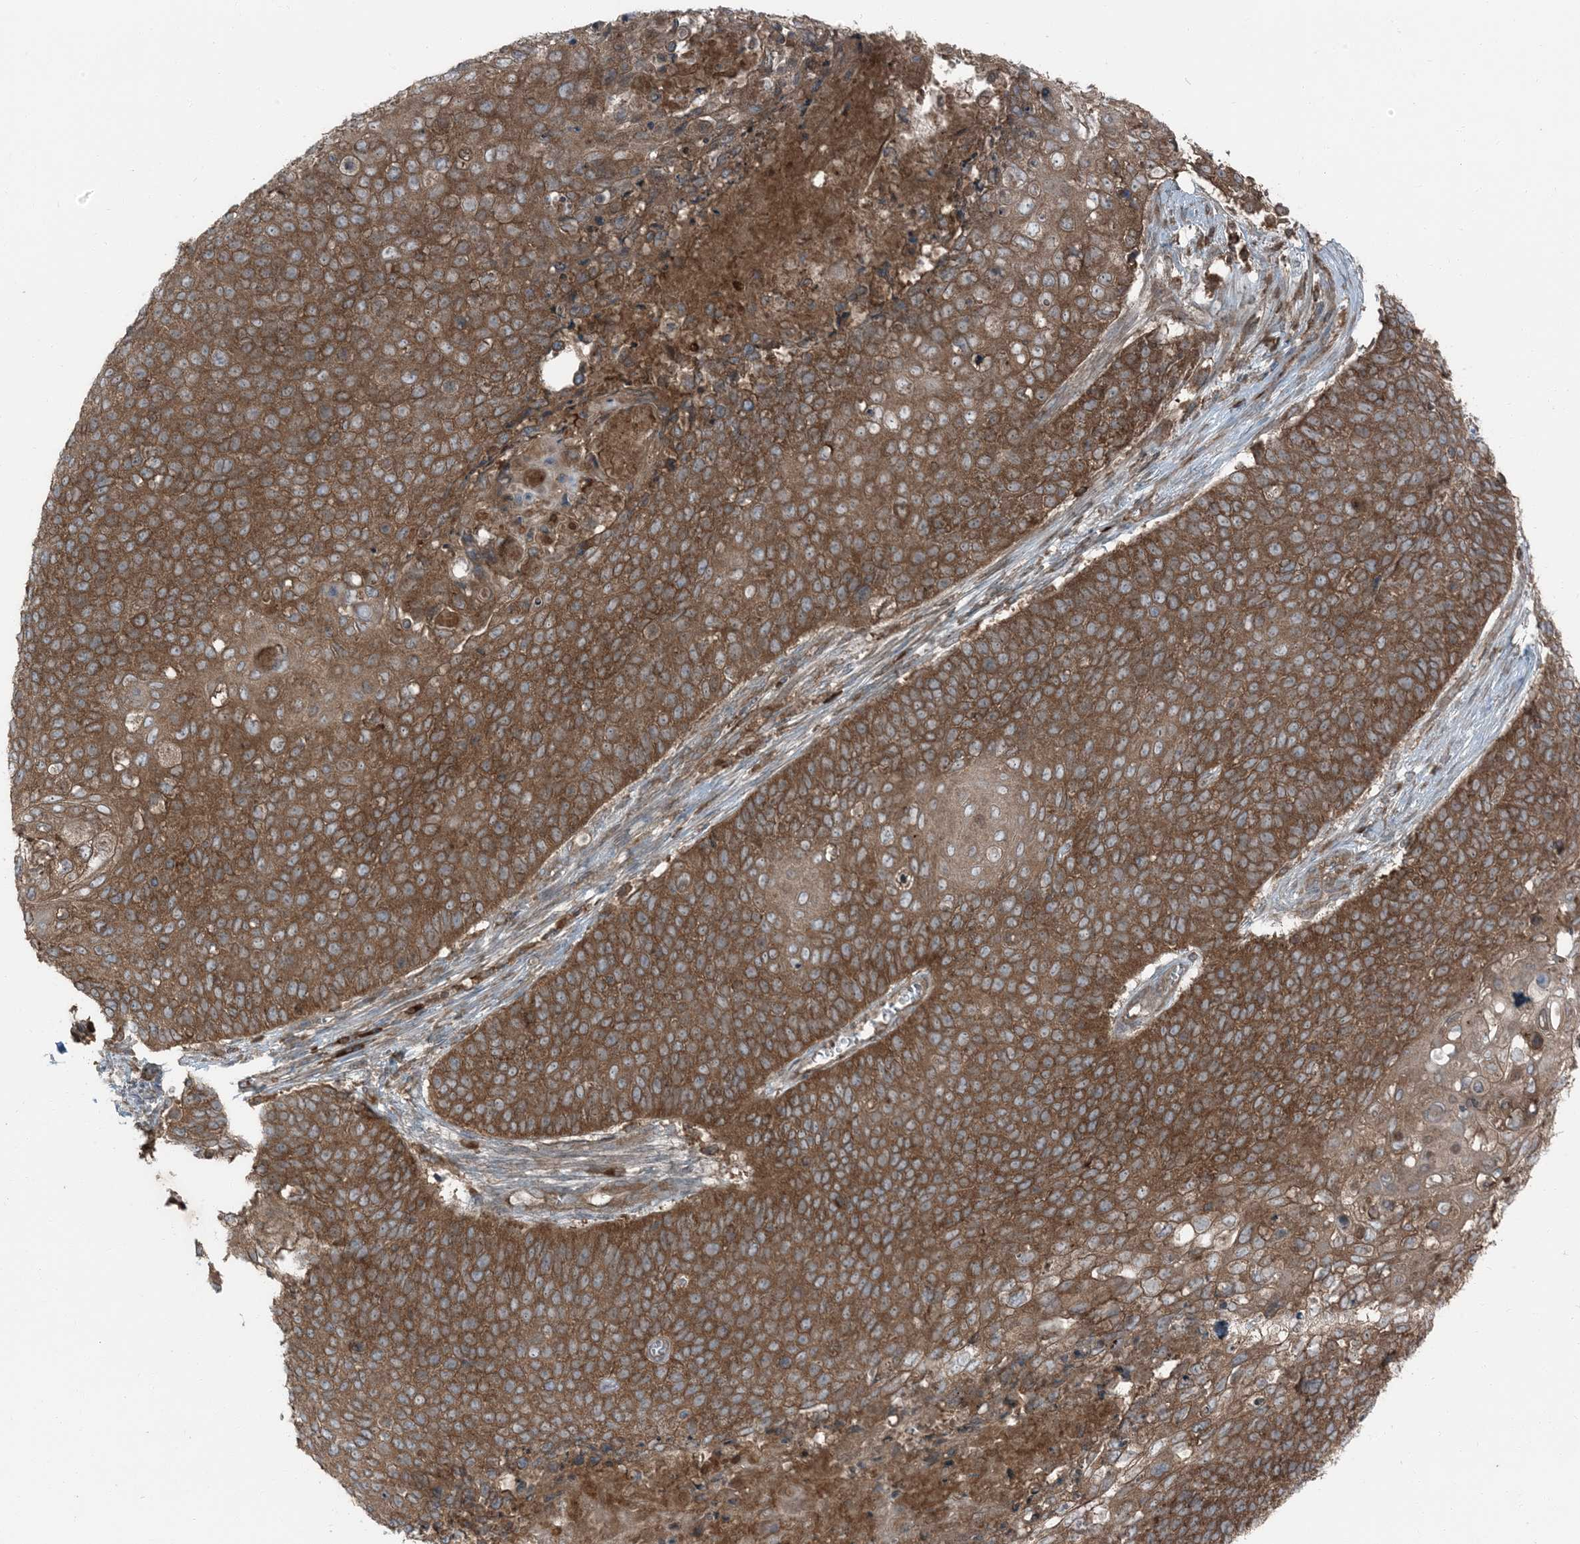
{"staining": {"intensity": "moderate", "quantity": ">75%", "location": "cytoplasmic/membranous"}, "tissue": "cervical cancer", "cell_type": "Tumor cells", "image_type": "cancer", "snomed": [{"axis": "morphology", "description": "Squamous cell carcinoma, NOS"}, {"axis": "topography", "description": "Cervix"}], "caption": "DAB immunohistochemical staining of human squamous cell carcinoma (cervical) exhibits moderate cytoplasmic/membranous protein staining in approximately >75% of tumor cells.", "gene": "RAB3GAP1", "patient": {"sex": "female", "age": 39}}